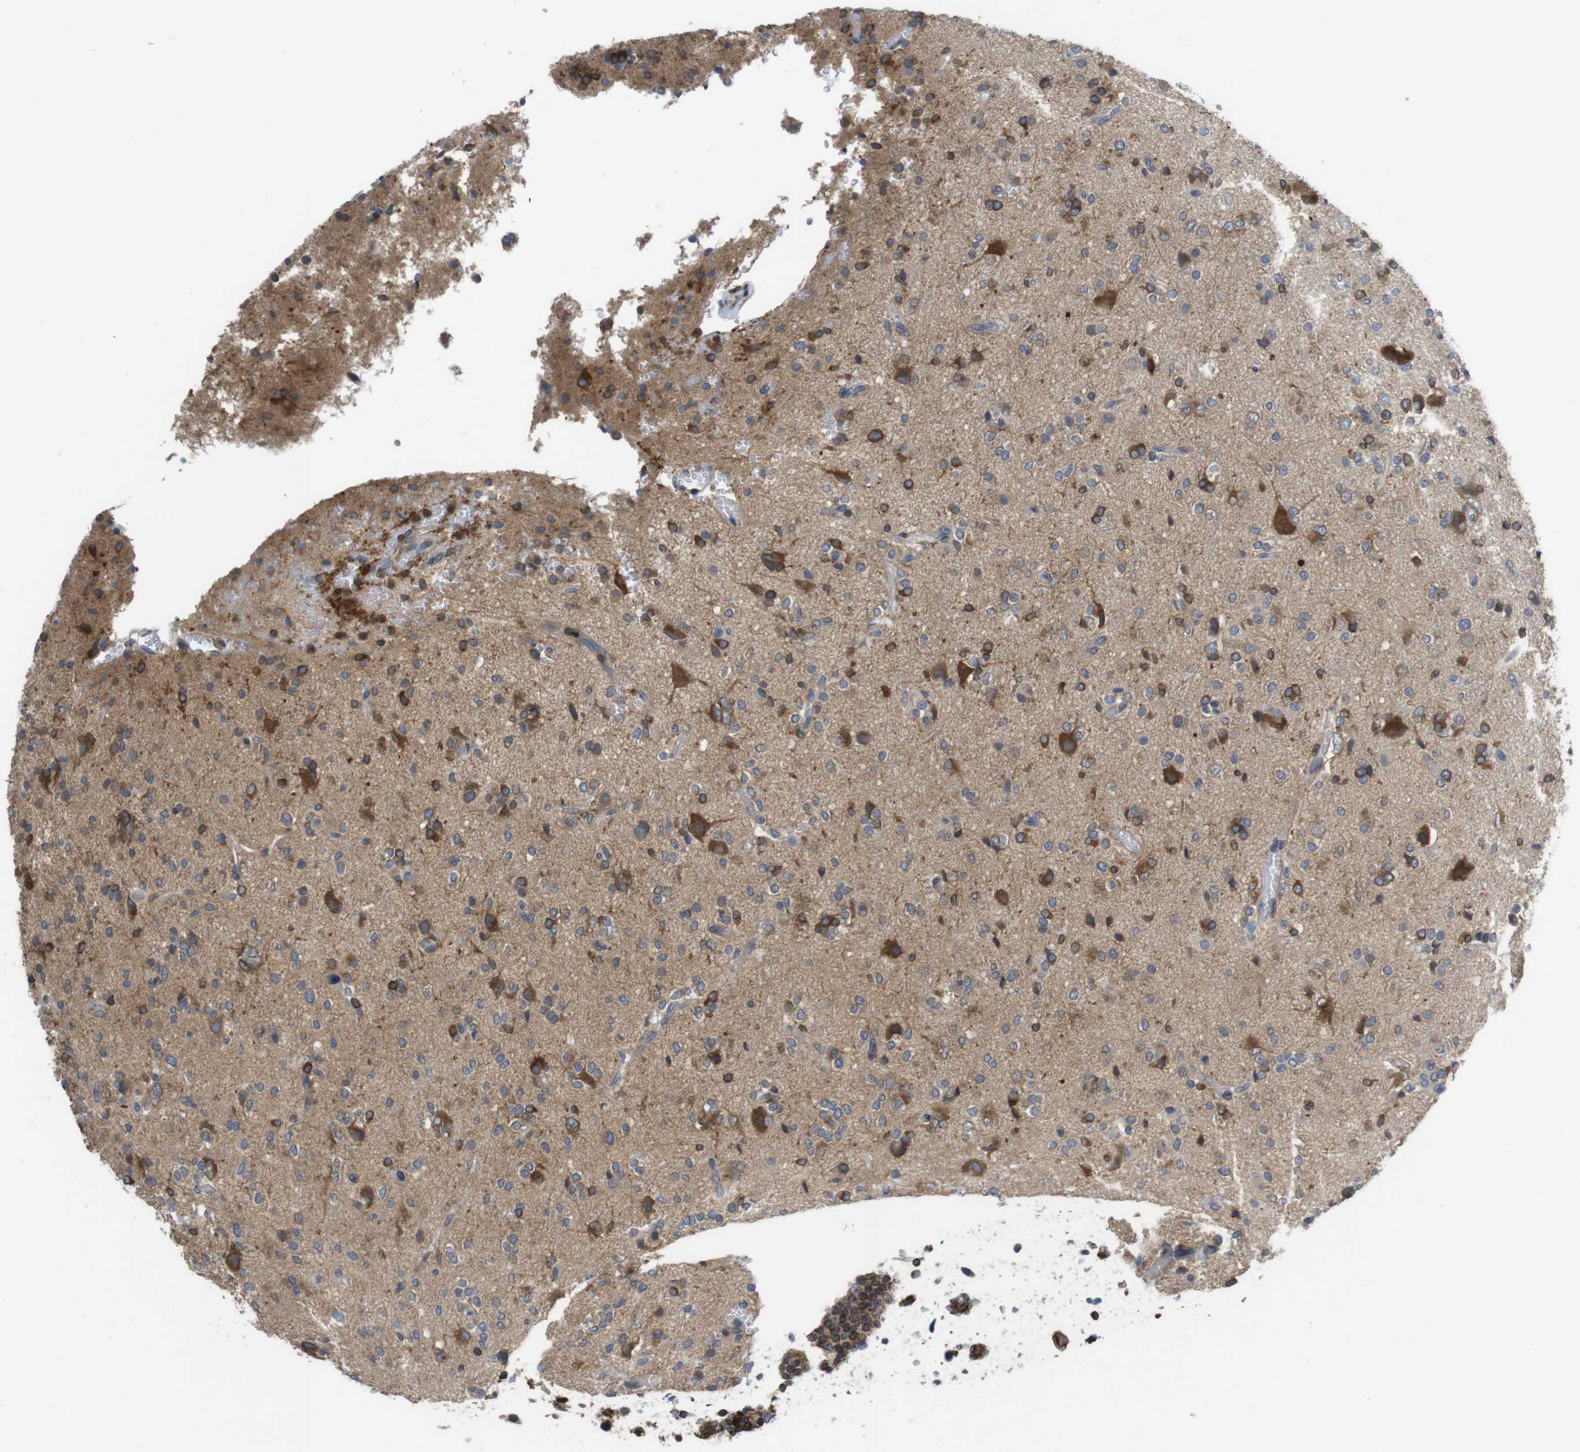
{"staining": {"intensity": "moderate", "quantity": ">75%", "location": "cytoplasmic/membranous"}, "tissue": "glioma", "cell_type": "Tumor cells", "image_type": "cancer", "snomed": [{"axis": "morphology", "description": "Glioma, malignant, High grade"}, {"axis": "topography", "description": "Brain"}], "caption": "Malignant glioma (high-grade) was stained to show a protein in brown. There is medium levels of moderate cytoplasmic/membranous staining in about >75% of tumor cells. The protein of interest is stained brown, and the nuclei are stained in blue (DAB (3,3'-diaminobenzidine) IHC with brightfield microscopy, high magnification).", "gene": "ARL6IP5", "patient": {"sex": "male", "age": 47}}